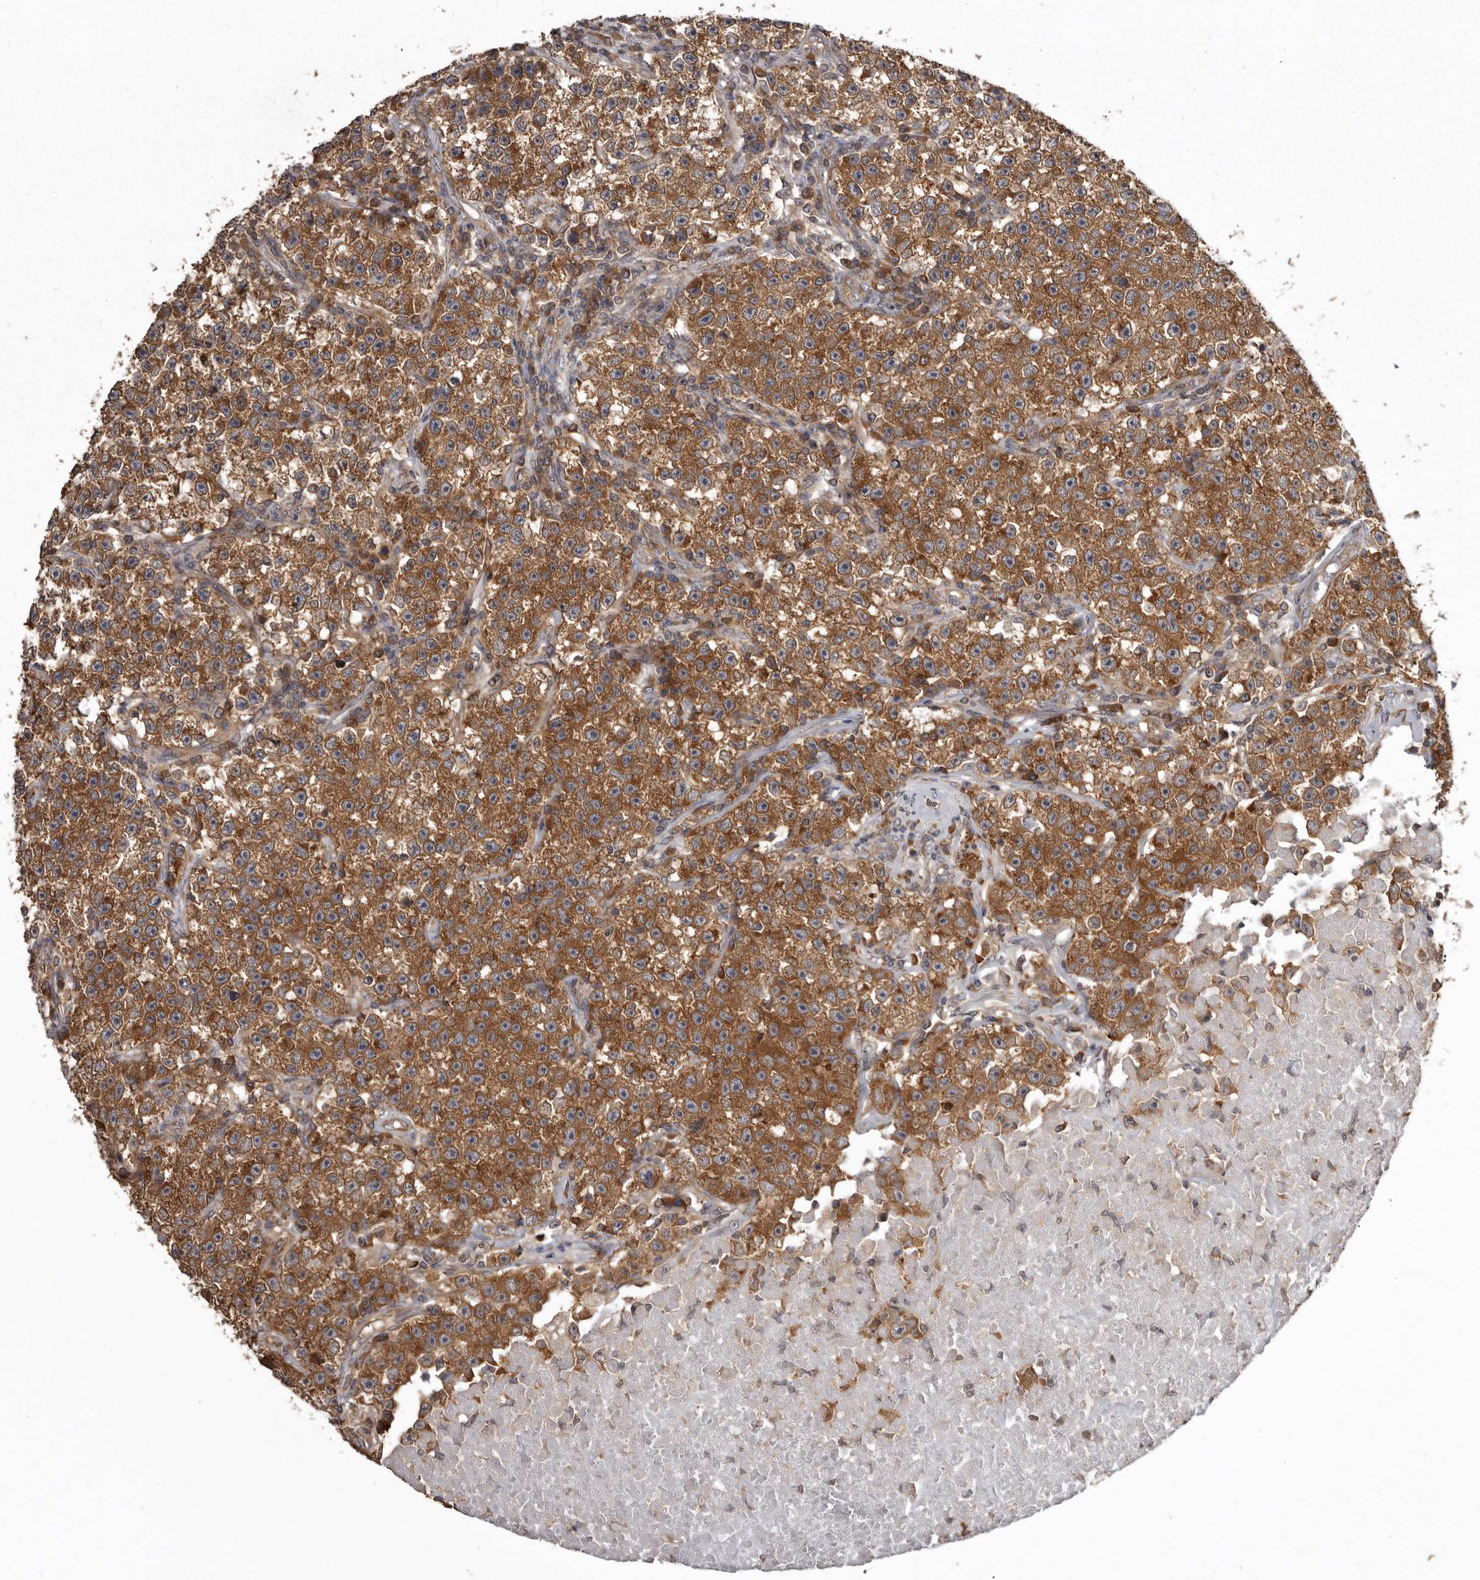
{"staining": {"intensity": "strong", "quantity": ">75%", "location": "cytoplasmic/membranous"}, "tissue": "testis cancer", "cell_type": "Tumor cells", "image_type": "cancer", "snomed": [{"axis": "morphology", "description": "Seminoma, NOS"}, {"axis": "topography", "description": "Testis"}], "caption": "Immunohistochemical staining of seminoma (testis) displays high levels of strong cytoplasmic/membranous protein positivity in about >75% of tumor cells.", "gene": "DARS1", "patient": {"sex": "male", "age": 22}}